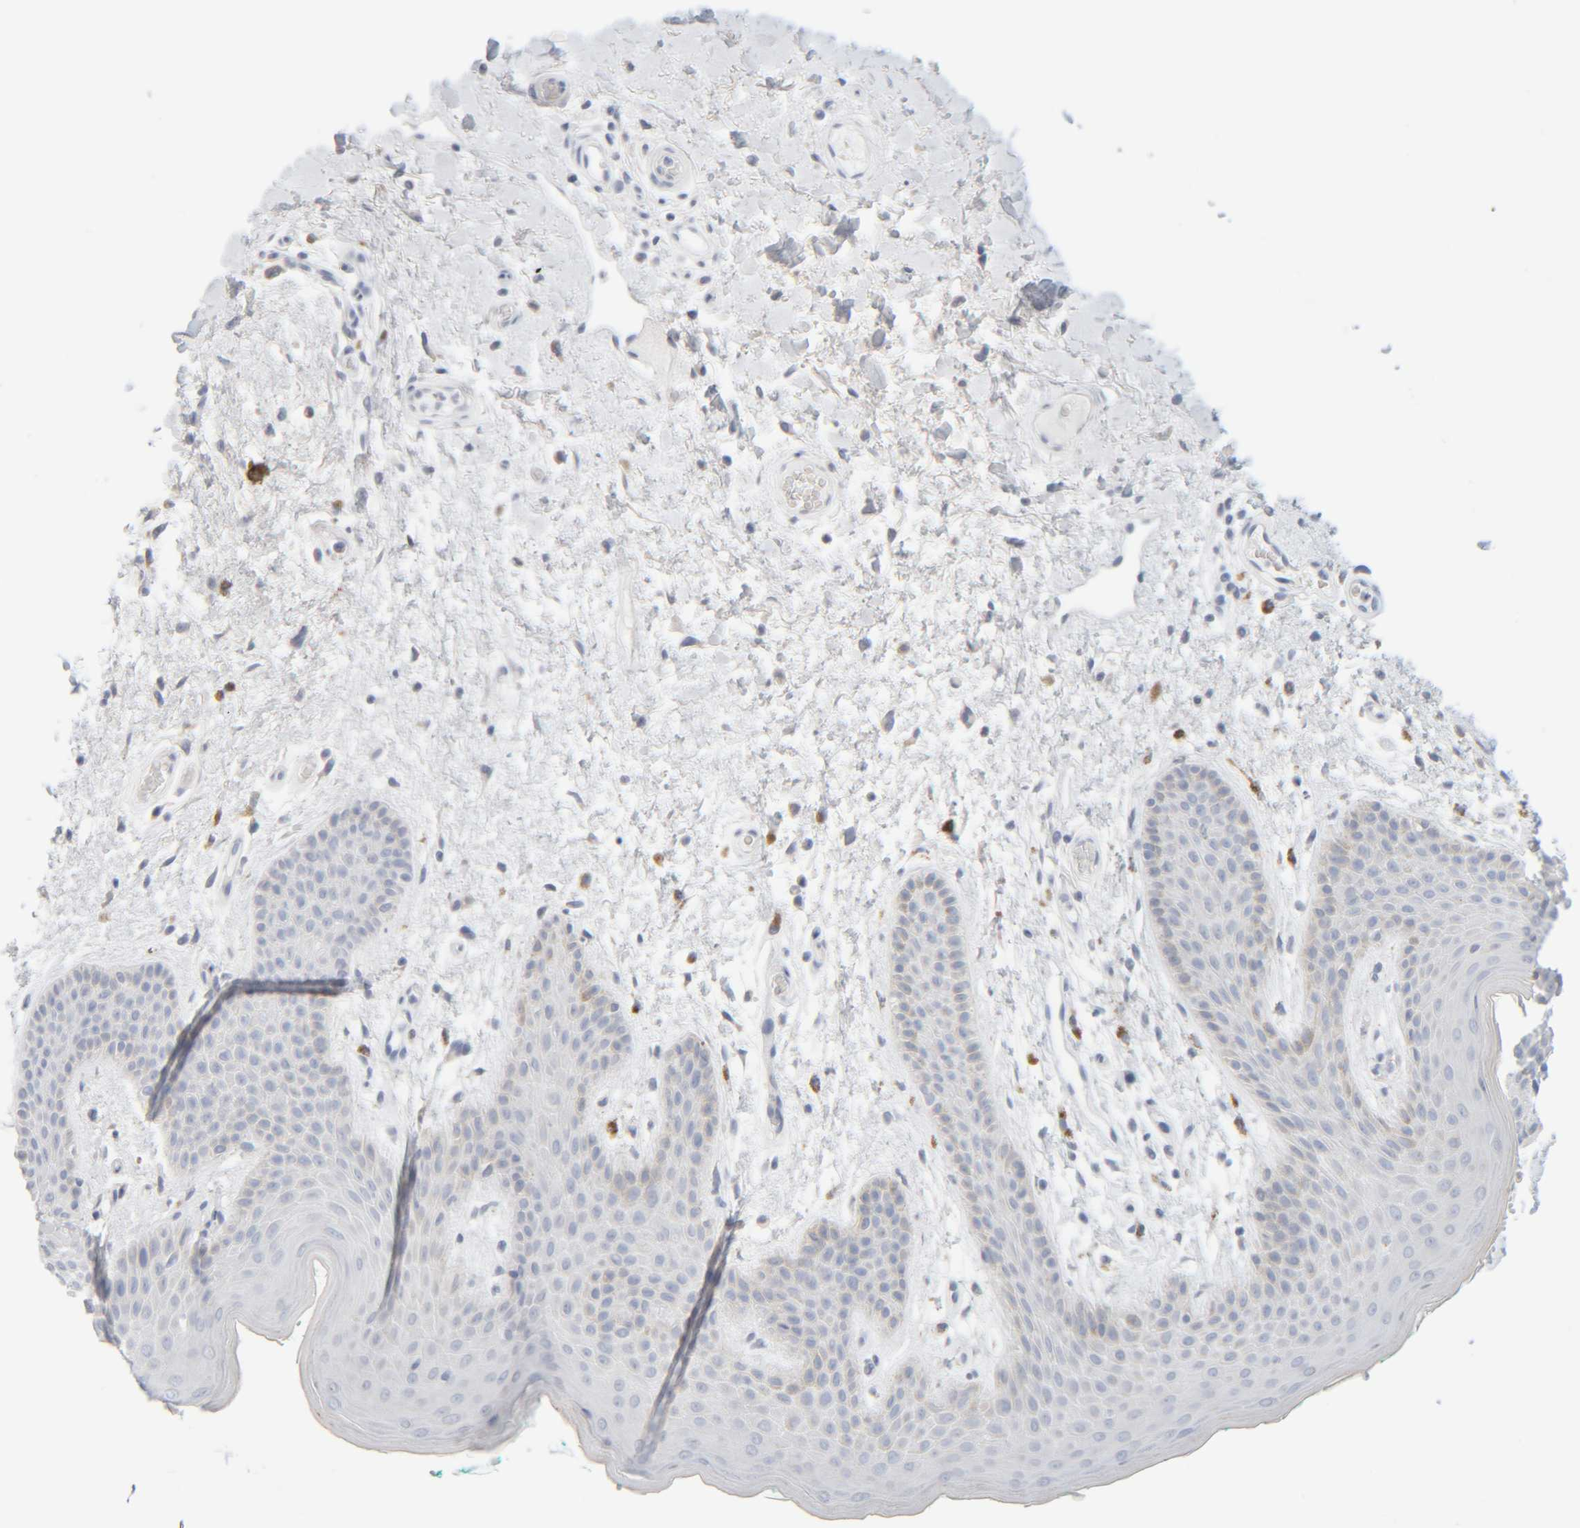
{"staining": {"intensity": "negative", "quantity": "none", "location": "none"}, "tissue": "skin", "cell_type": "Epidermal cells", "image_type": "normal", "snomed": [{"axis": "morphology", "description": "Normal tissue, NOS"}, {"axis": "topography", "description": "Anal"}], "caption": "An immunohistochemistry photomicrograph of benign skin is shown. There is no staining in epidermal cells of skin.", "gene": "RIDA", "patient": {"sex": "male", "age": 74}}